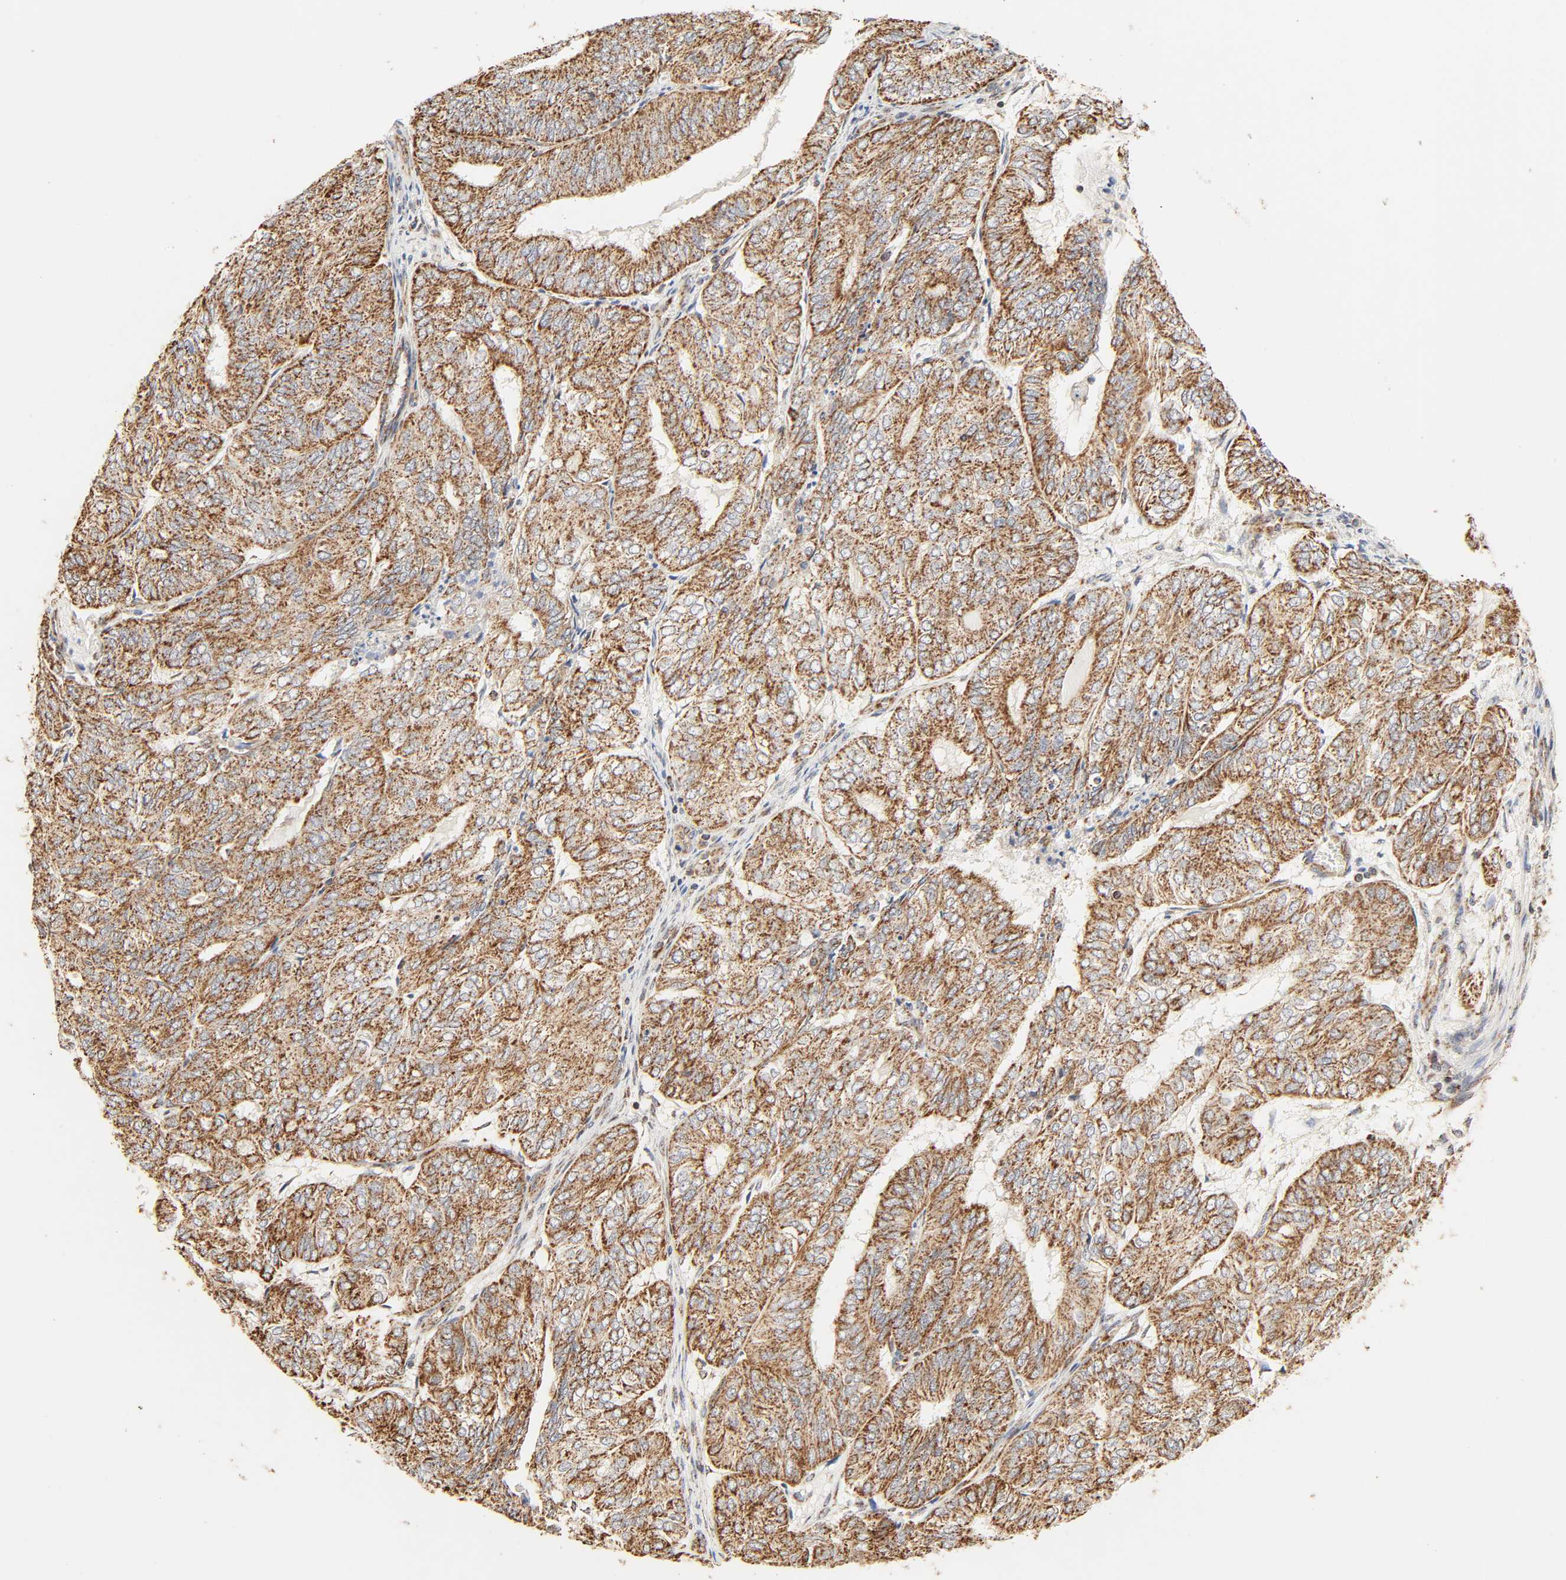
{"staining": {"intensity": "strong", "quantity": ">75%", "location": "cytoplasmic/membranous"}, "tissue": "endometrial cancer", "cell_type": "Tumor cells", "image_type": "cancer", "snomed": [{"axis": "morphology", "description": "Adenocarcinoma, NOS"}, {"axis": "topography", "description": "Uterus"}], "caption": "This micrograph exhibits IHC staining of endometrial cancer (adenocarcinoma), with high strong cytoplasmic/membranous staining in about >75% of tumor cells.", "gene": "ZMAT5", "patient": {"sex": "female", "age": 60}}